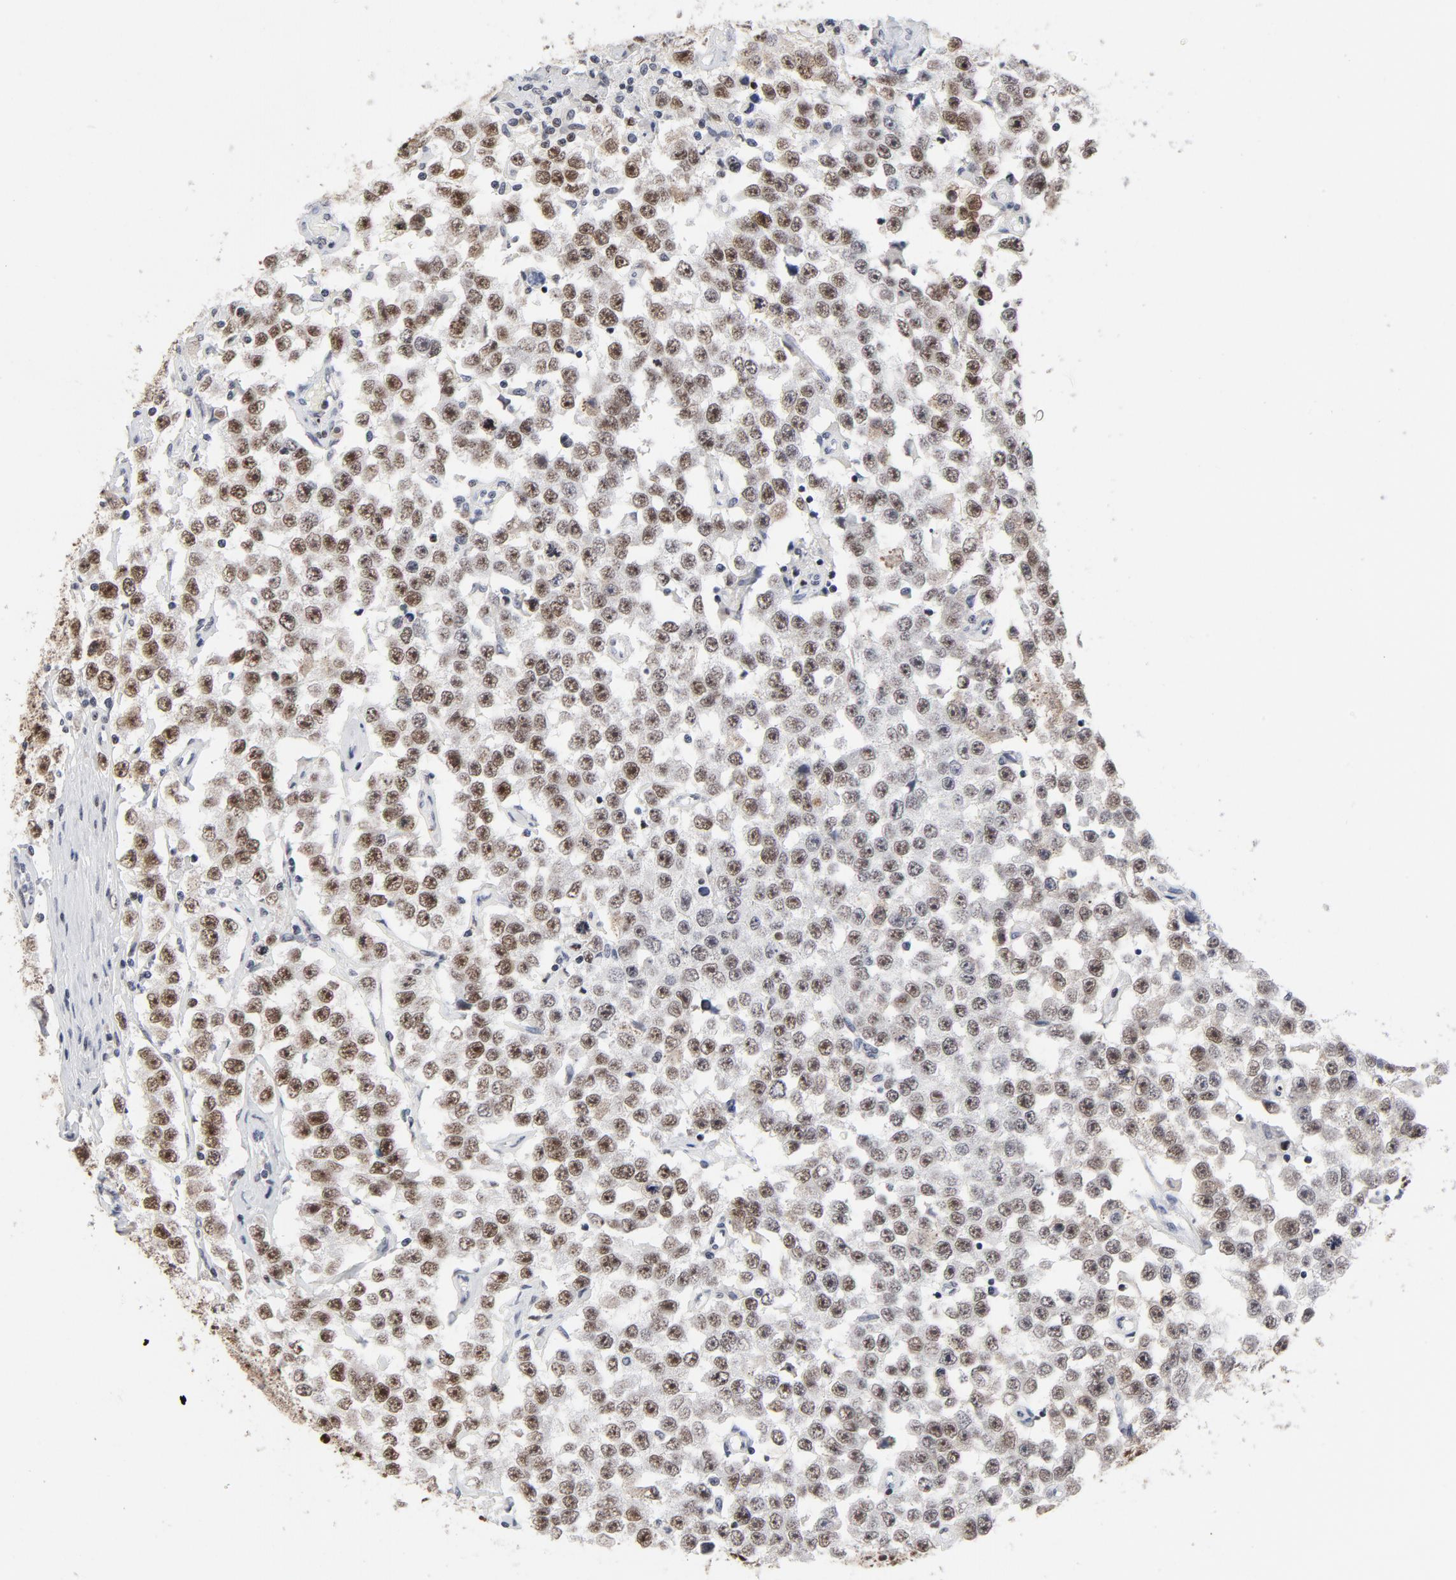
{"staining": {"intensity": "weak", "quantity": "25%-75%", "location": "nuclear"}, "tissue": "testis cancer", "cell_type": "Tumor cells", "image_type": "cancer", "snomed": [{"axis": "morphology", "description": "Seminoma, NOS"}, {"axis": "topography", "description": "Testis"}], "caption": "Immunohistochemical staining of testis seminoma shows low levels of weak nuclear expression in approximately 25%-75% of tumor cells. (DAB = brown stain, brightfield microscopy at high magnification).", "gene": "RFC4", "patient": {"sex": "male", "age": 52}}